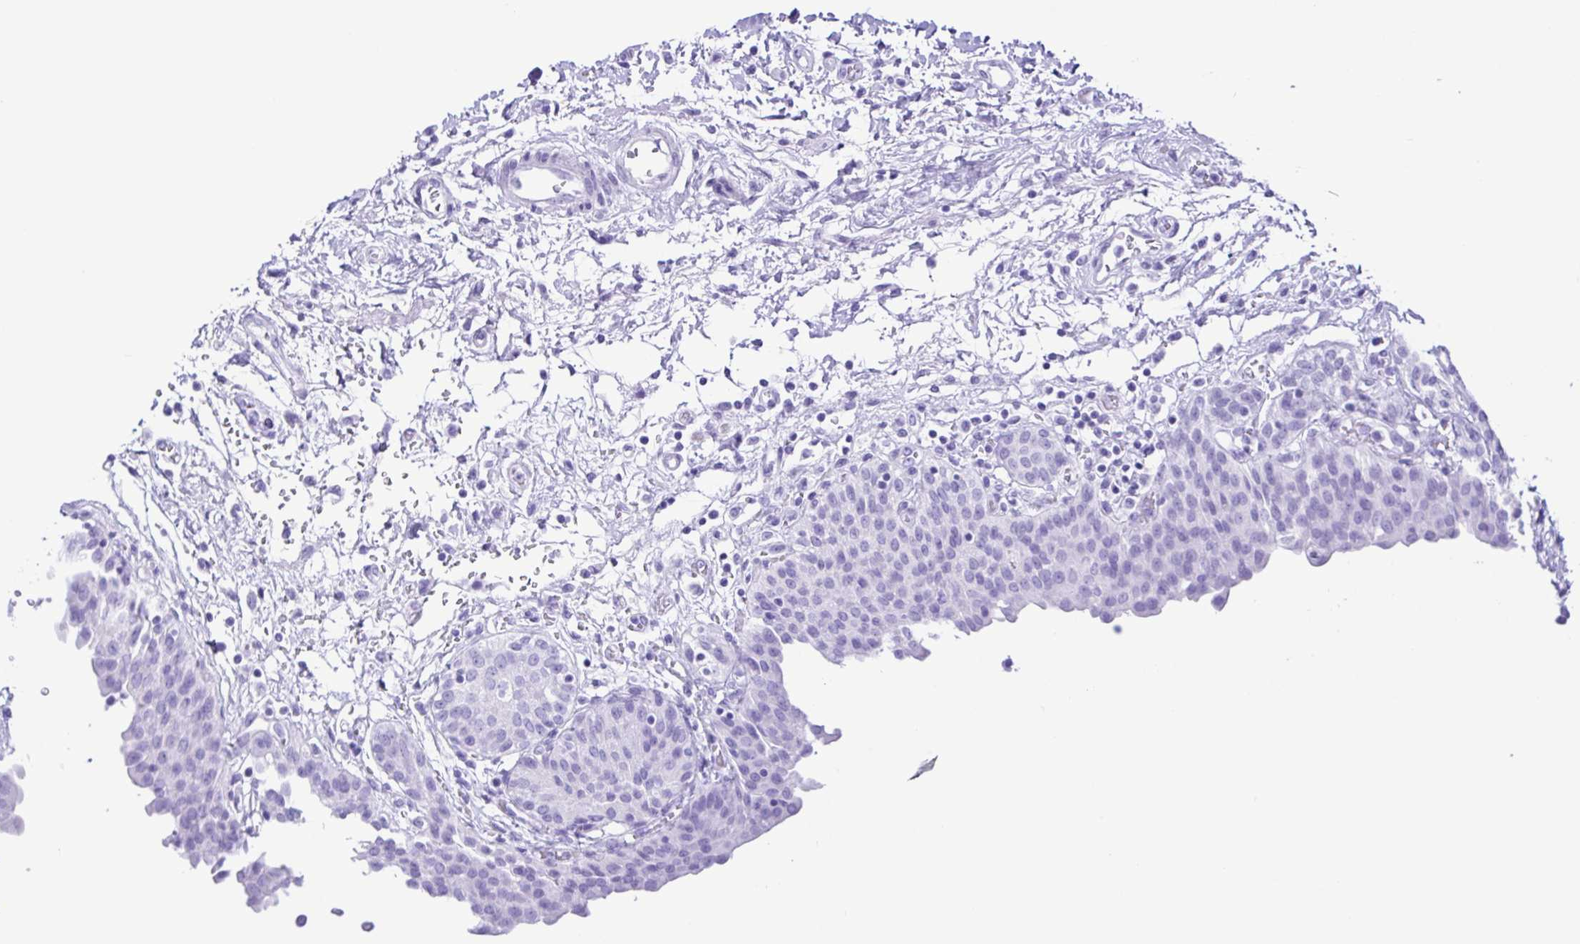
{"staining": {"intensity": "negative", "quantity": "none", "location": "none"}, "tissue": "urinary bladder", "cell_type": "Urothelial cells", "image_type": "normal", "snomed": [{"axis": "morphology", "description": "Normal tissue, NOS"}, {"axis": "topography", "description": "Urinary bladder"}], "caption": "A high-resolution photomicrograph shows immunohistochemistry (IHC) staining of benign urinary bladder, which demonstrates no significant staining in urothelial cells.", "gene": "ERP27", "patient": {"sex": "male", "age": 68}}